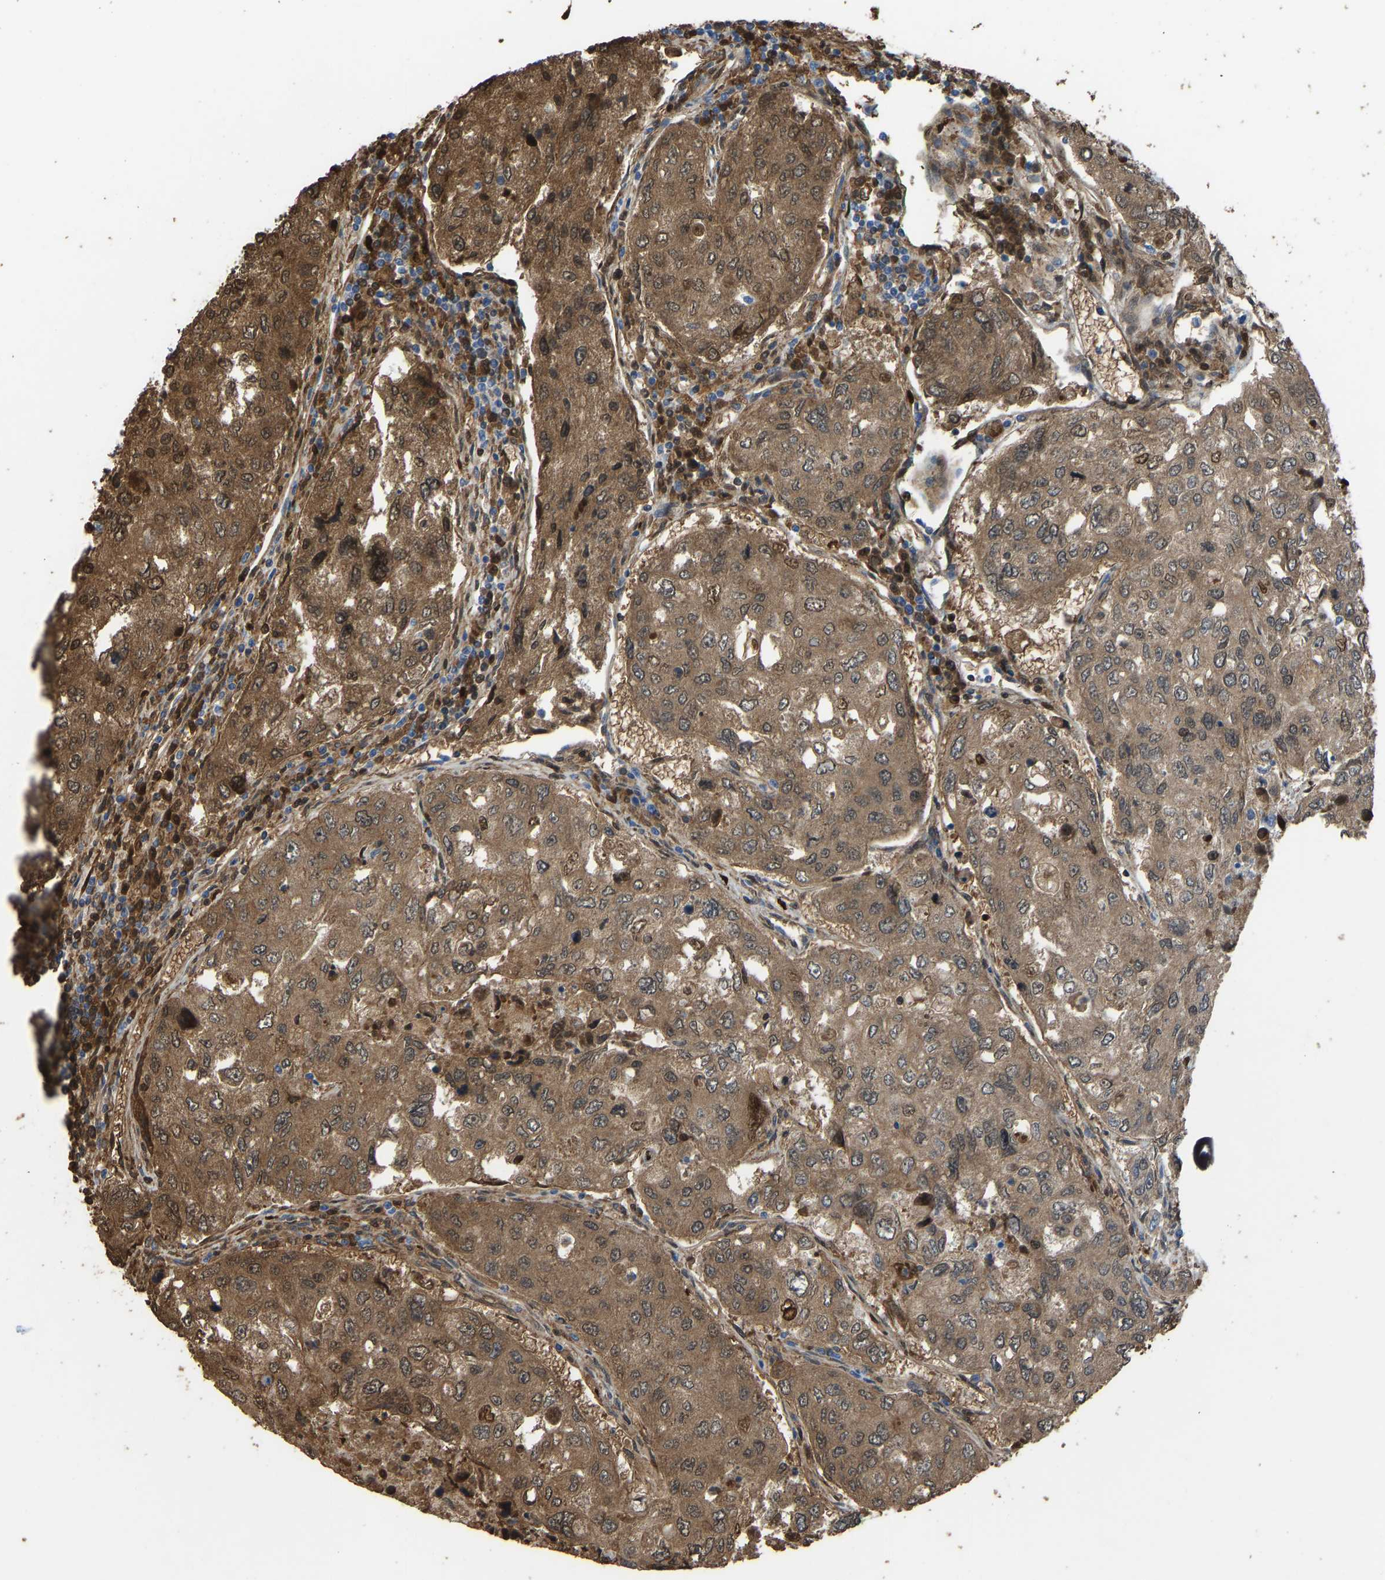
{"staining": {"intensity": "moderate", "quantity": ">75%", "location": "cytoplasmic/membranous"}, "tissue": "urothelial cancer", "cell_type": "Tumor cells", "image_type": "cancer", "snomed": [{"axis": "morphology", "description": "Urothelial carcinoma, High grade"}, {"axis": "topography", "description": "Lymph node"}, {"axis": "topography", "description": "Urinary bladder"}], "caption": "The micrograph exhibits staining of urothelial carcinoma (high-grade), revealing moderate cytoplasmic/membranous protein expression (brown color) within tumor cells.", "gene": "PIGS", "patient": {"sex": "male", "age": 51}}